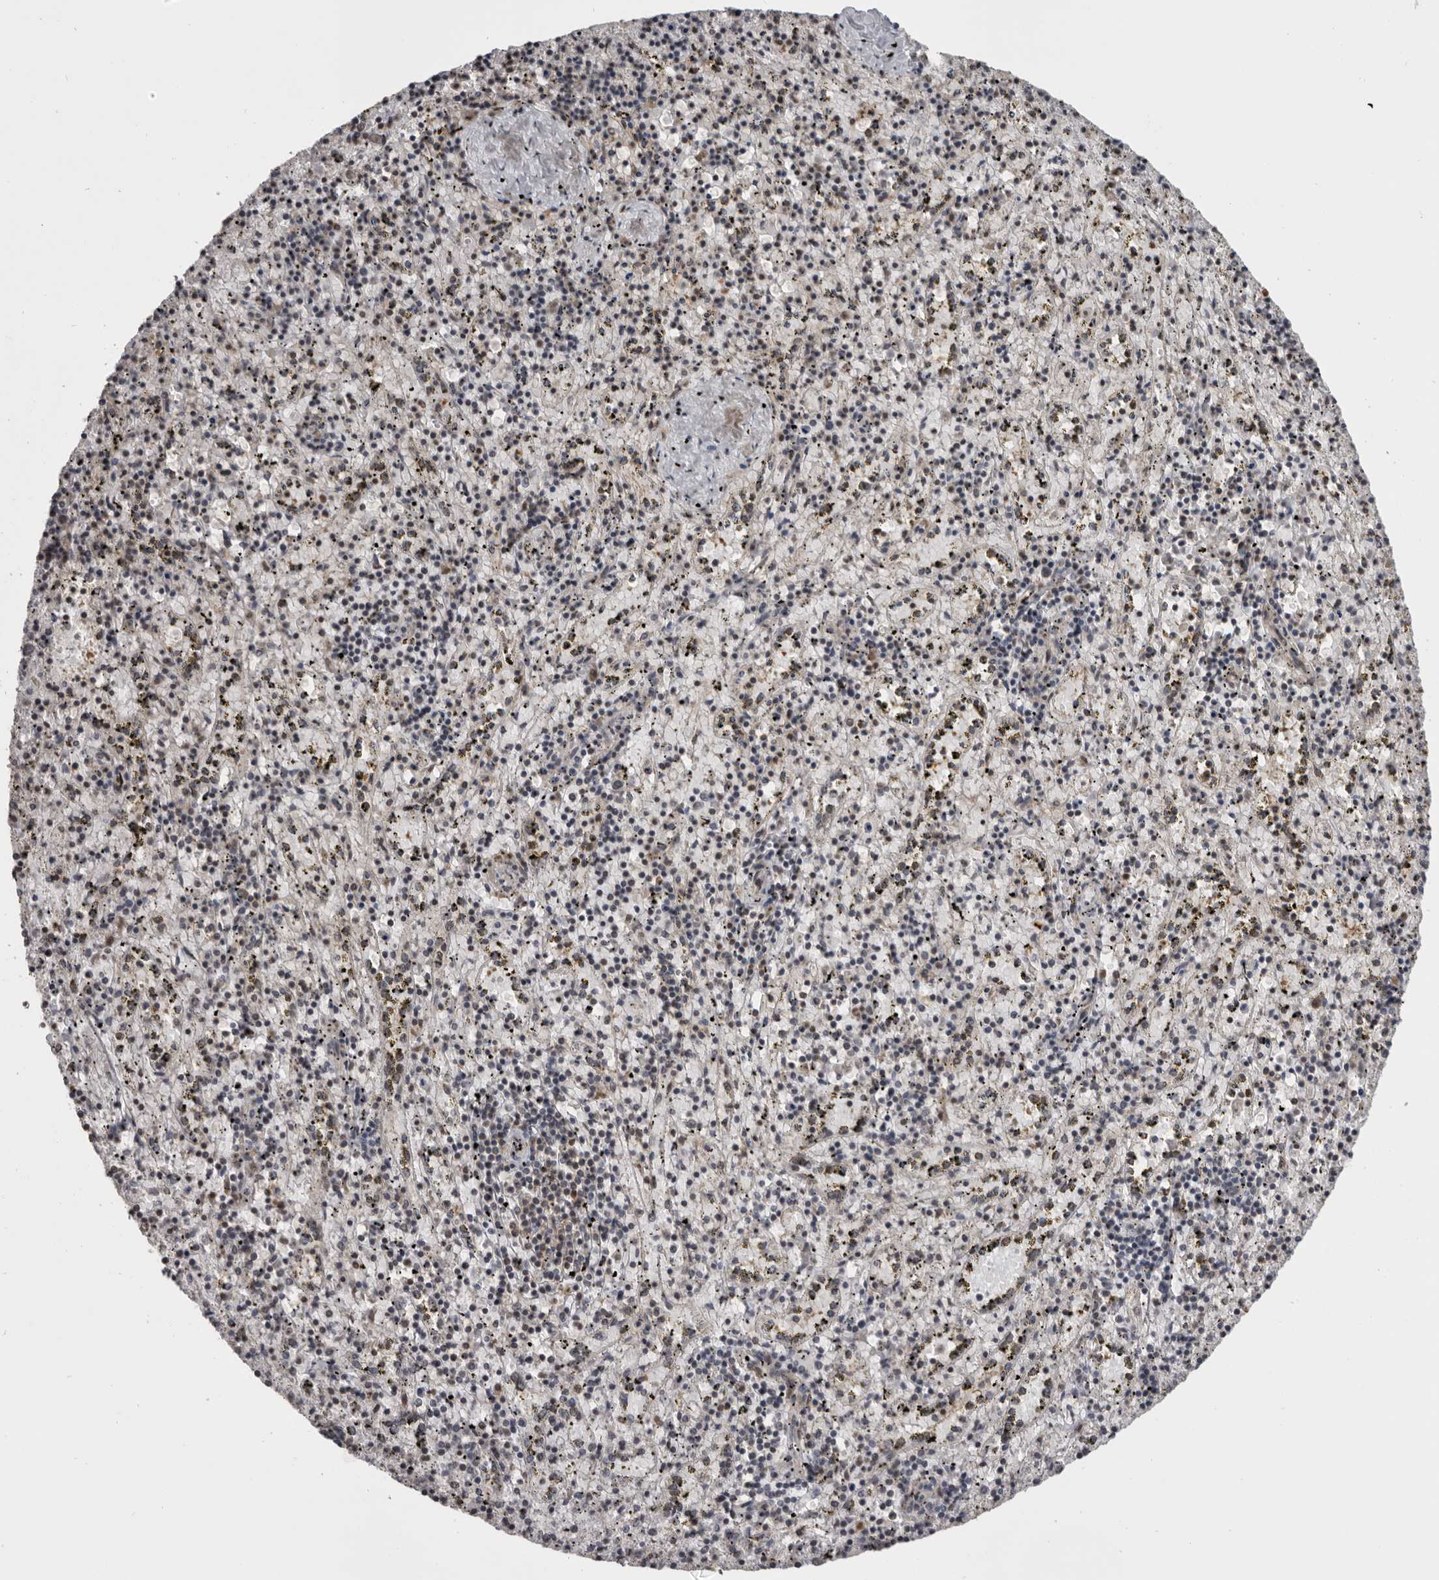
{"staining": {"intensity": "moderate", "quantity": "25%-75%", "location": "nuclear"}, "tissue": "spleen", "cell_type": "Cells in red pulp", "image_type": "normal", "snomed": [{"axis": "morphology", "description": "Normal tissue, NOS"}, {"axis": "topography", "description": "Spleen"}], "caption": "Brown immunohistochemical staining in normal spleen reveals moderate nuclear positivity in approximately 25%-75% of cells in red pulp. The staining was performed using DAB to visualize the protein expression in brown, while the nuclei were stained in blue with hematoxylin (Magnification: 20x).", "gene": "AZIN1", "patient": {"sex": "male", "age": 11}}